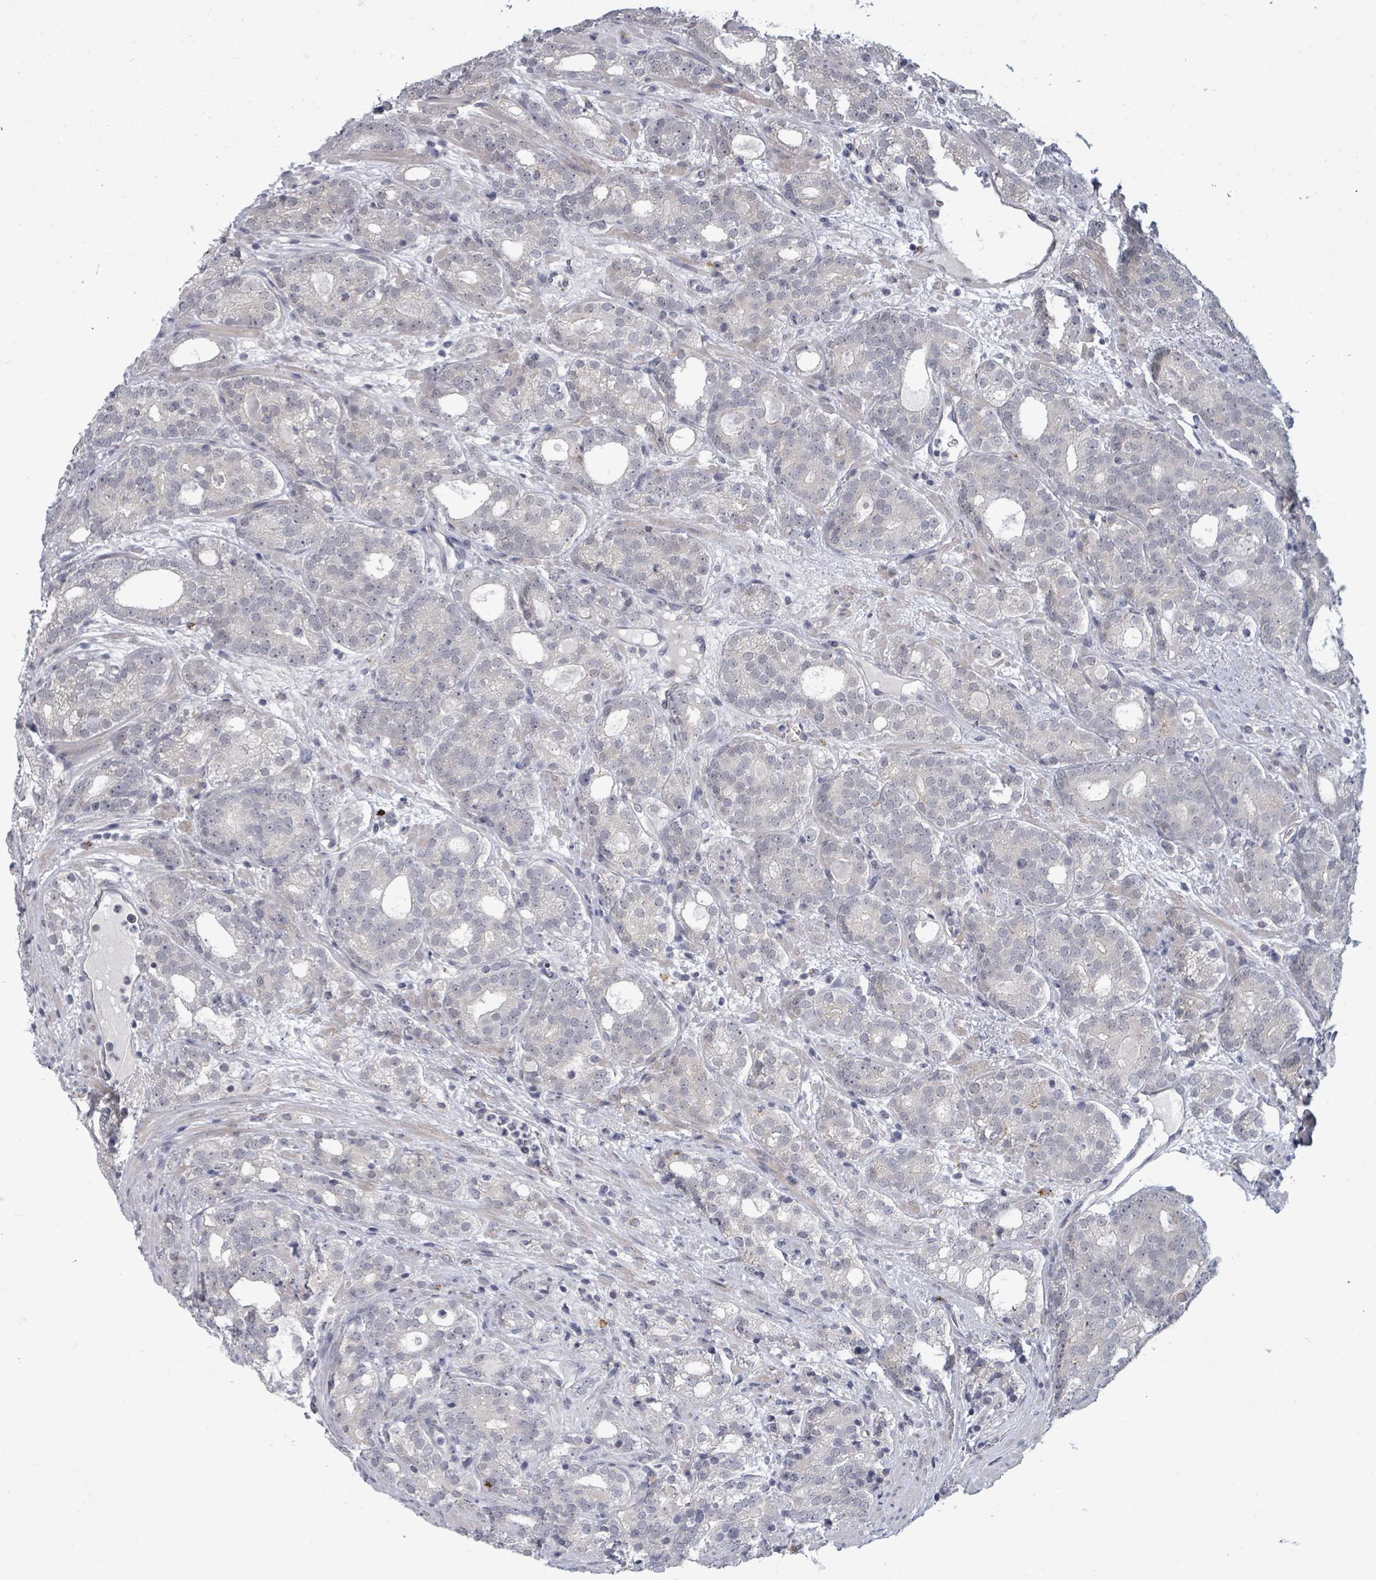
{"staining": {"intensity": "negative", "quantity": "none", "location": "none"}, "tissue": "prostate cancer", "cell_type": "Tumor cells", "image_type": "cancer", "snomed": [{"axis": "morphology", "description": "Adenocarcinoma, High grade"}, {"axis": "topography", "description": "Prostate"}], "caption": "Tumor cells show no significant protein staining in adenocarcinoma (high-grade) (prostate).", "gene": "ASB12", "patient": {"sex": "male", "age": 64}}